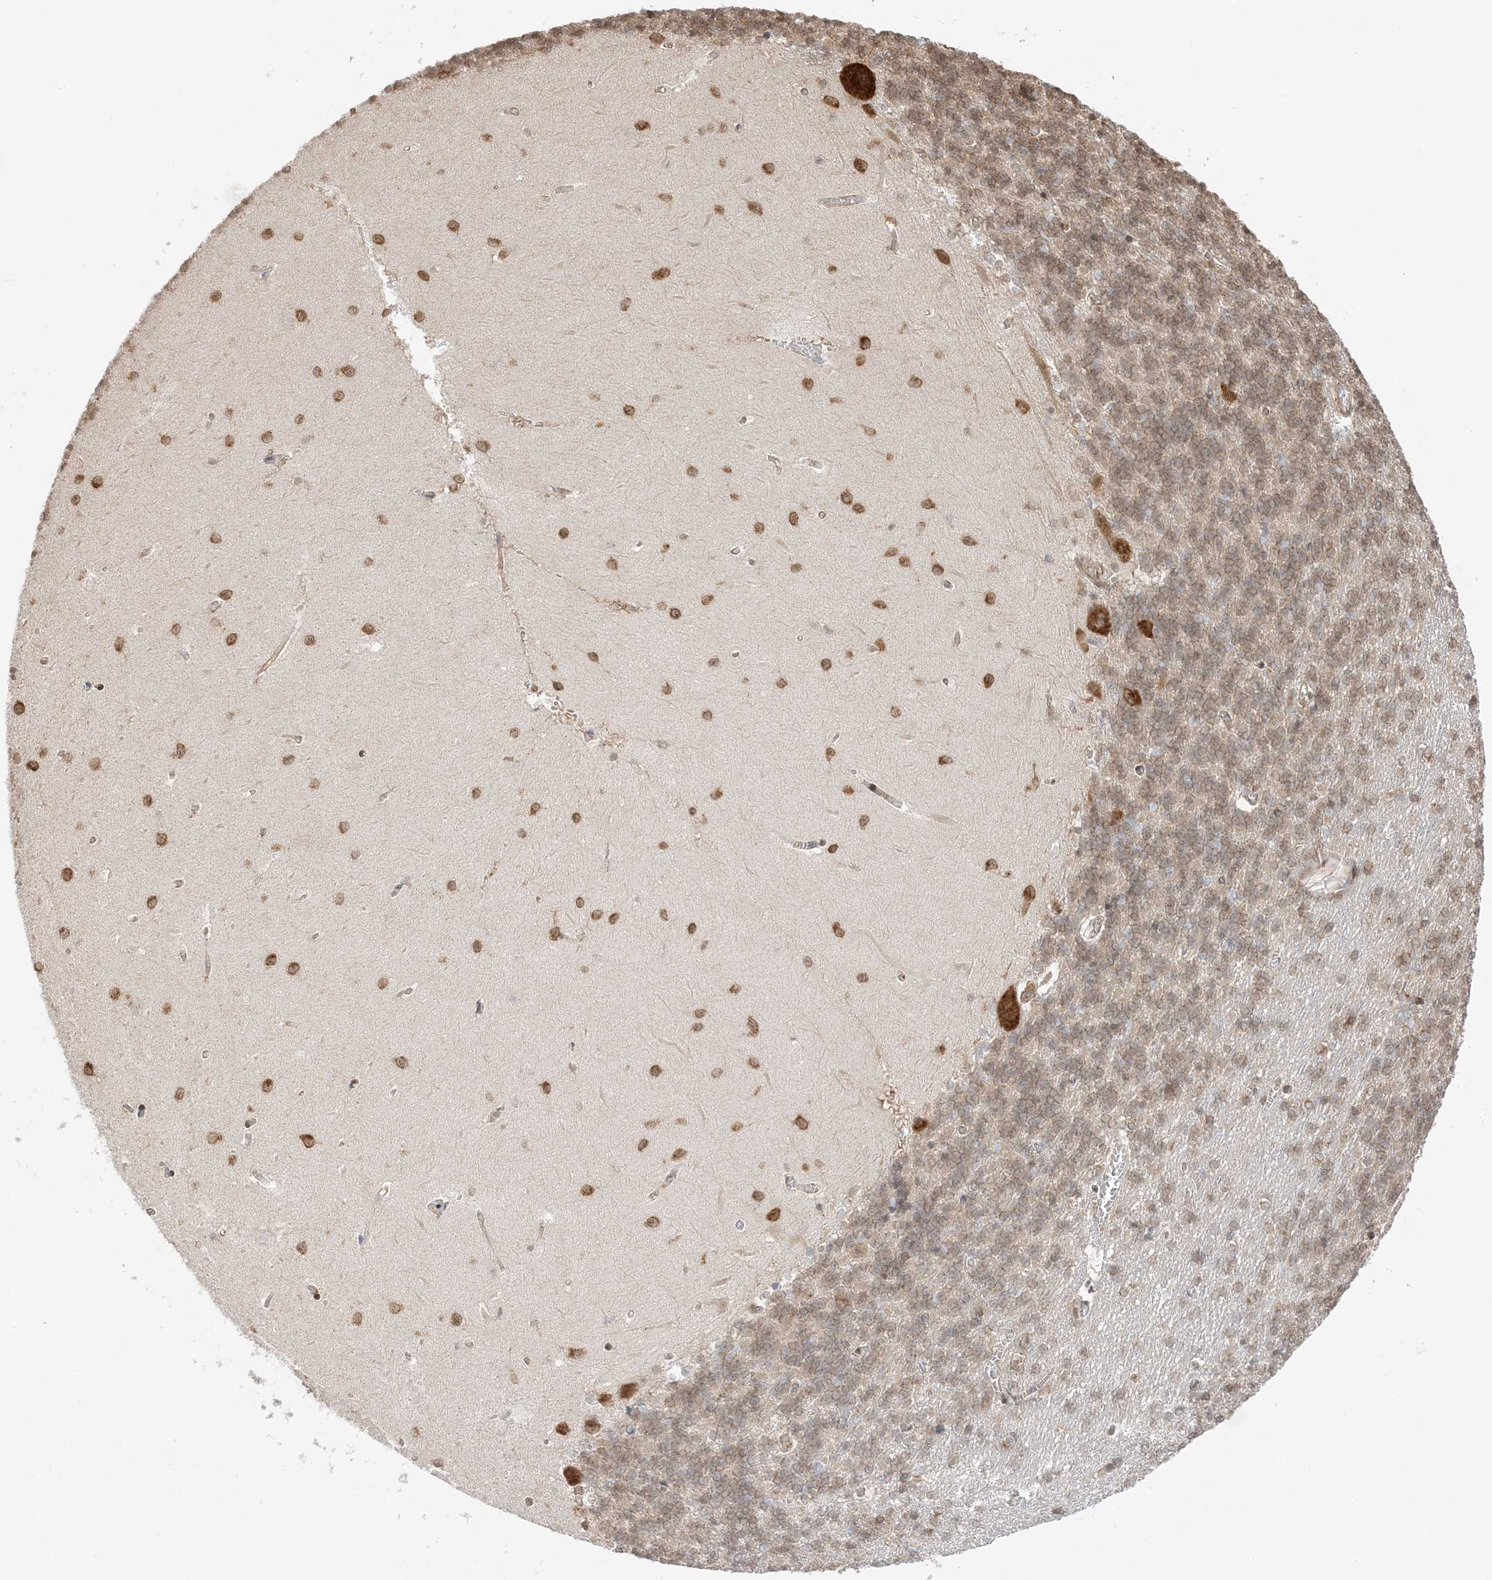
{"staining": {"intensity": "moderate", "quantity": "25%-75%", "location": "cytoplasmic/membranous"}, "tissue": "cerebellum", "cell_type": "Cells in granular layer", "image_type": "normal", "snomed": [{"axis": "morphology", "description": "Normal tissue, NOS"}, {"axis": "topography", "description": "Cerebellum"}], "caption": "Immunohistochemical staining of unremarkable cerebellum reveals 25%-75% levels of moderate cytoplasmic/membranous protein staining in approximately 25%-75% of cells in granular layer. (DAB (3,3'-diaminobenzidine) IHC, brown staining for protein, blue staining for nuclei).", "gene": "UBAP2L", "patient": {"sex": "male", "age": 37}}